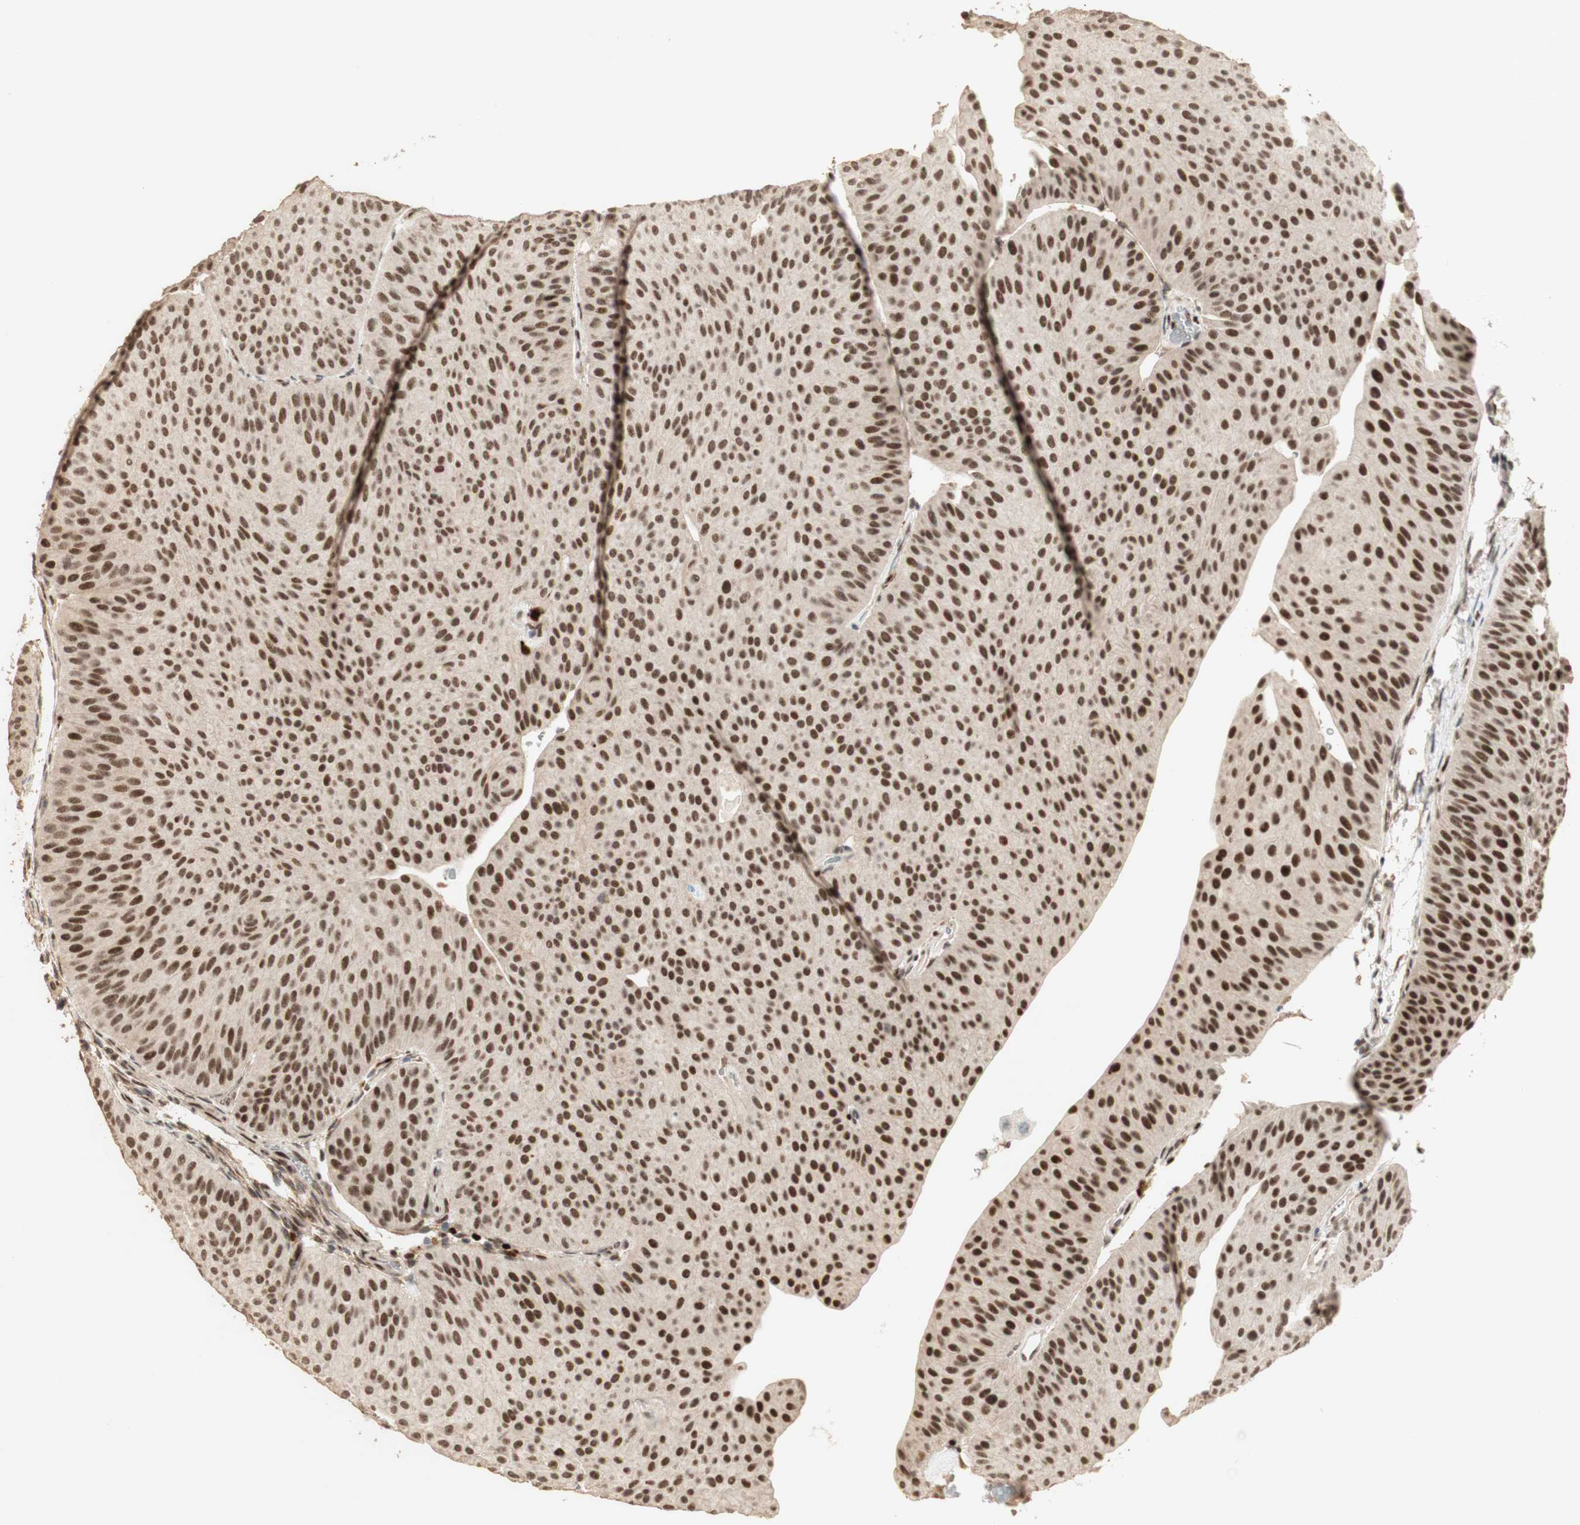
{"staining": {"intensity": "moderate", "quantity": ">75%", "location": "nuclear"}, "tissue": "urothelial cancer", "cell_type": "Tumor cells", "image_type": "cancer", "snomed": [{"axis": "morphology", "description": "Urothelial carcinoma, Low grade"}, {"axis": "topography", "description": "Urinary bladder"}], "caption": "This histopathology image reveals urothelial carcinoma (low-grade) stained with immunohistochemistry to label a protein in brown. The nuclear of tumor cells show moderate positivity for the protein. Nuclei are counter-stained blue.", "gene": "FOXP1", "patient": {"sex": "female", "age": 60}}